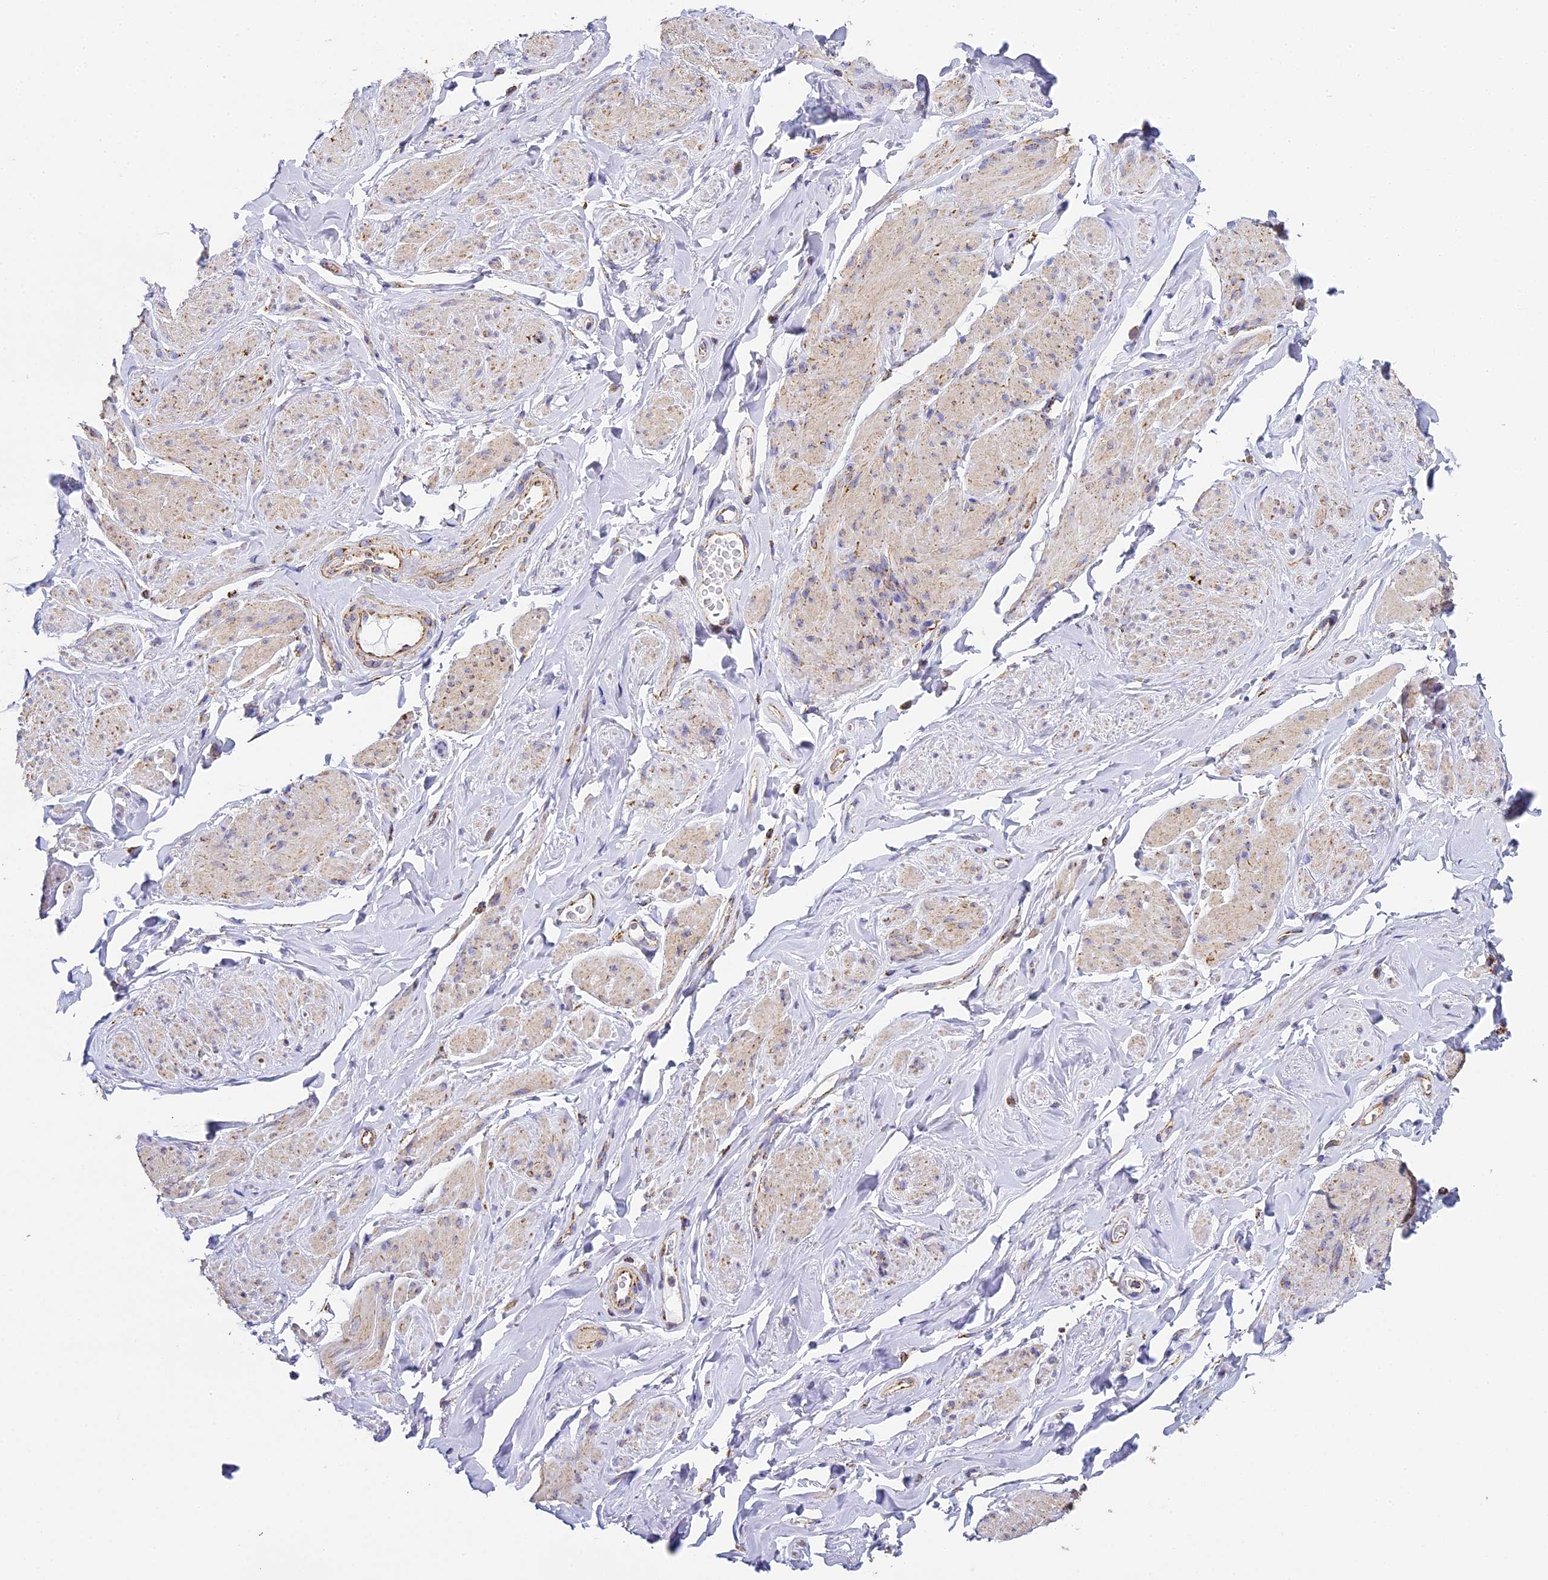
{"staining": {"intensity": "moderate", "quantity": "25%-75%", "location": "cytoplasmic/membranous"}, "tissue": "smooth muscle", "cell_type": "Smooth muscle cells", "image_type": "normal", "snomed": [{"axis": "morphology", "description": "Normal tissue, NOS"}, {"axis": "topography", "description": "Smooth muscle"}, {"axis": "topography", "description": "Peripheral nerve tissue"}], "caption": "A brown stain shows moderate cytoplasmic/membranous staining of a protein in smooth muscle cells of benign human smooth muscle.", "gene": "STK17A", "patient": {"sex": "male", "age": 69}}